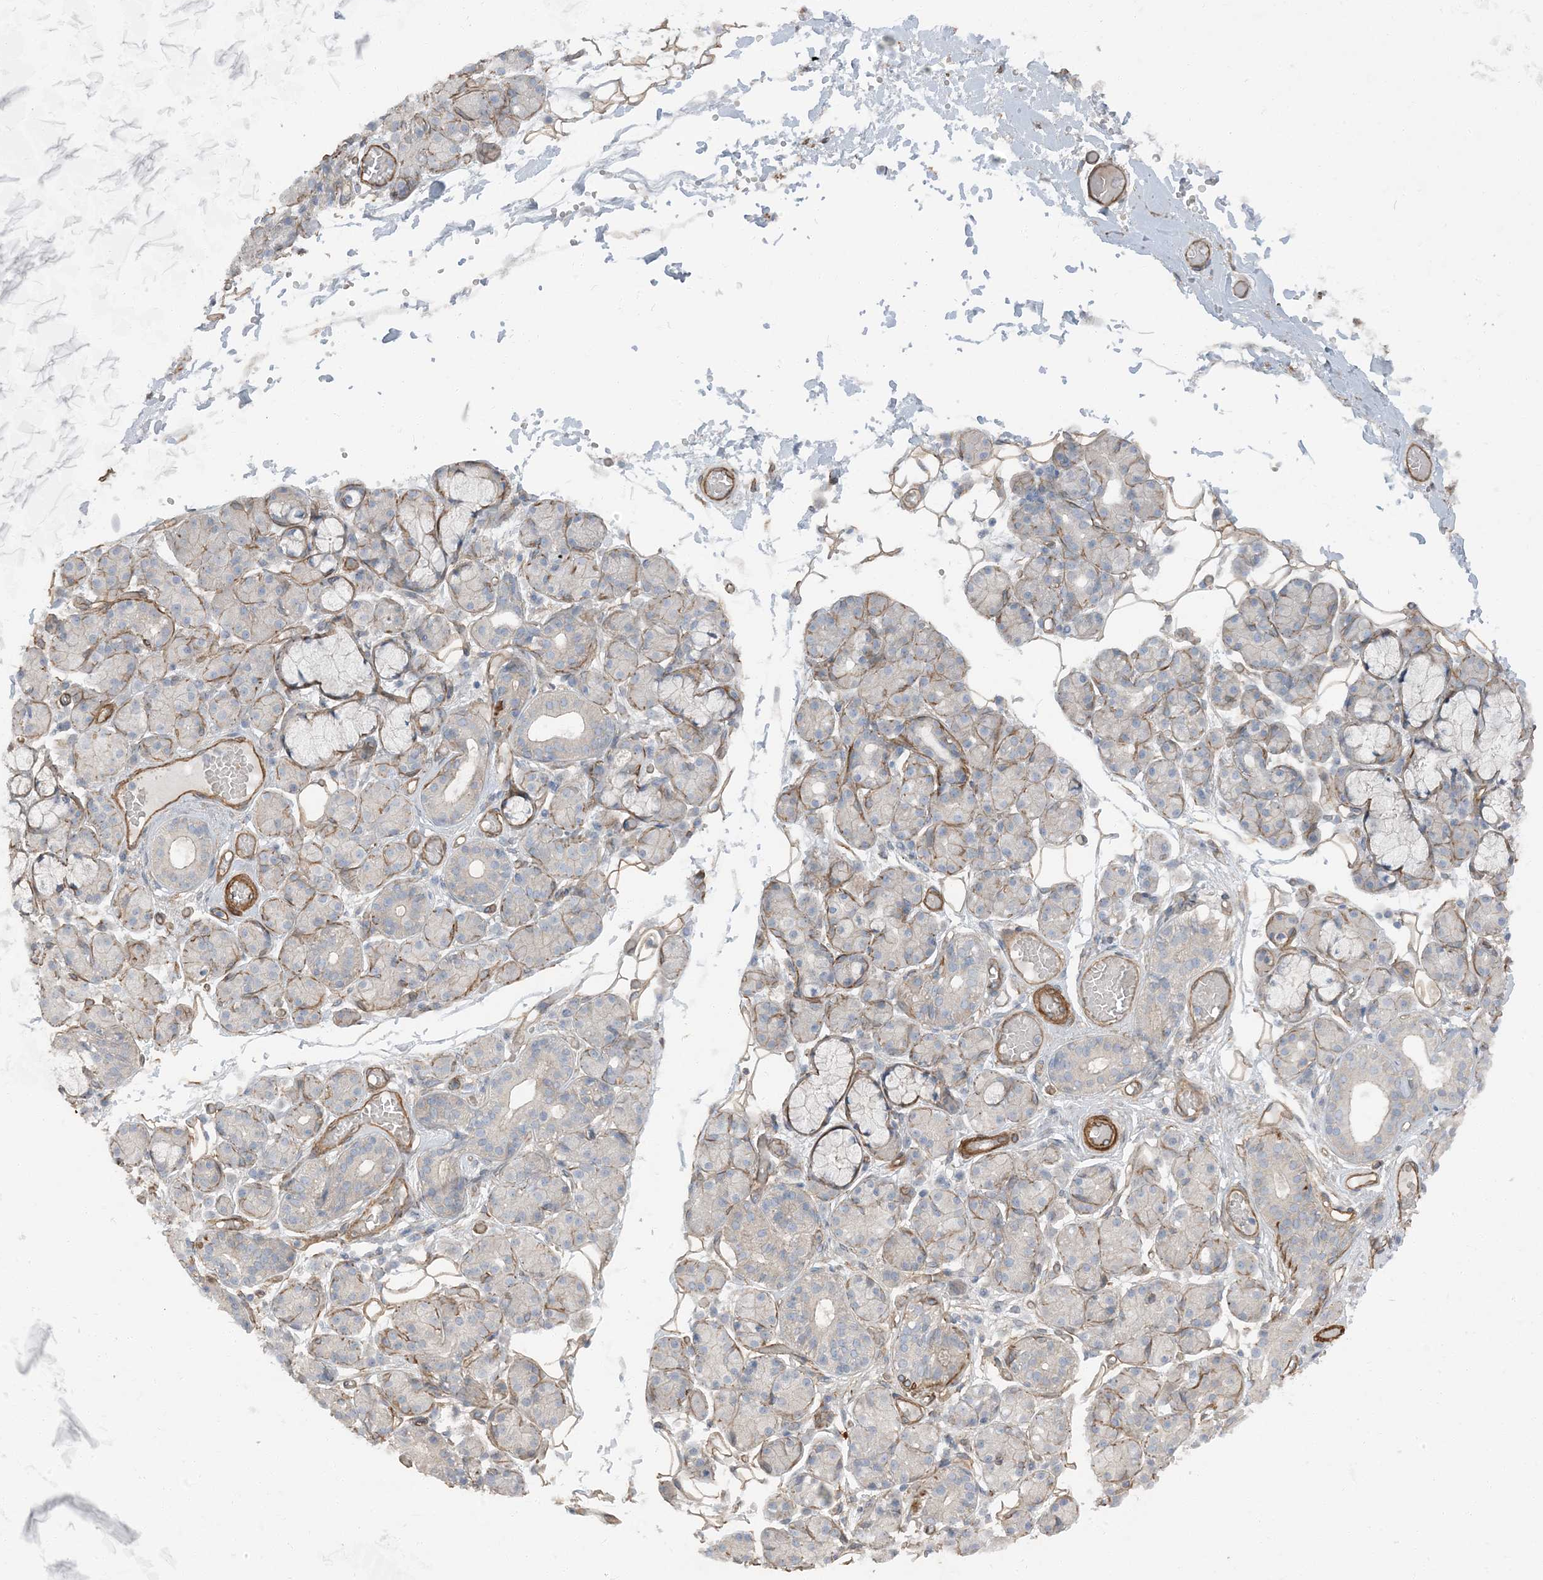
{"staining": {"intensity": "weak", "quantity": "25%-75%", "location": "cytoplasmic/membranous"}, "tissue": "salivary gland", "cell_type": "Glandular cells", "image_type": "normal", "snomed": [{"axis": "morphology", "description": "Normal tissue, NOS"}, {"axis": "topography", "description": "Salivary gland"}], "caption": "Salivary gland was stained to show a protein in brown. There is low levels of weak cytoplasmic/membranous positivity in about 25%-75% of glandular cells. Using DAB (3,3'-diaminobenzidine) (brown) and hematoxylin (blue) stains, captured at high magnification using brightfield microscopy.", "gene": "ZFP90", "patient": {"sex": "male", "age": 63}}